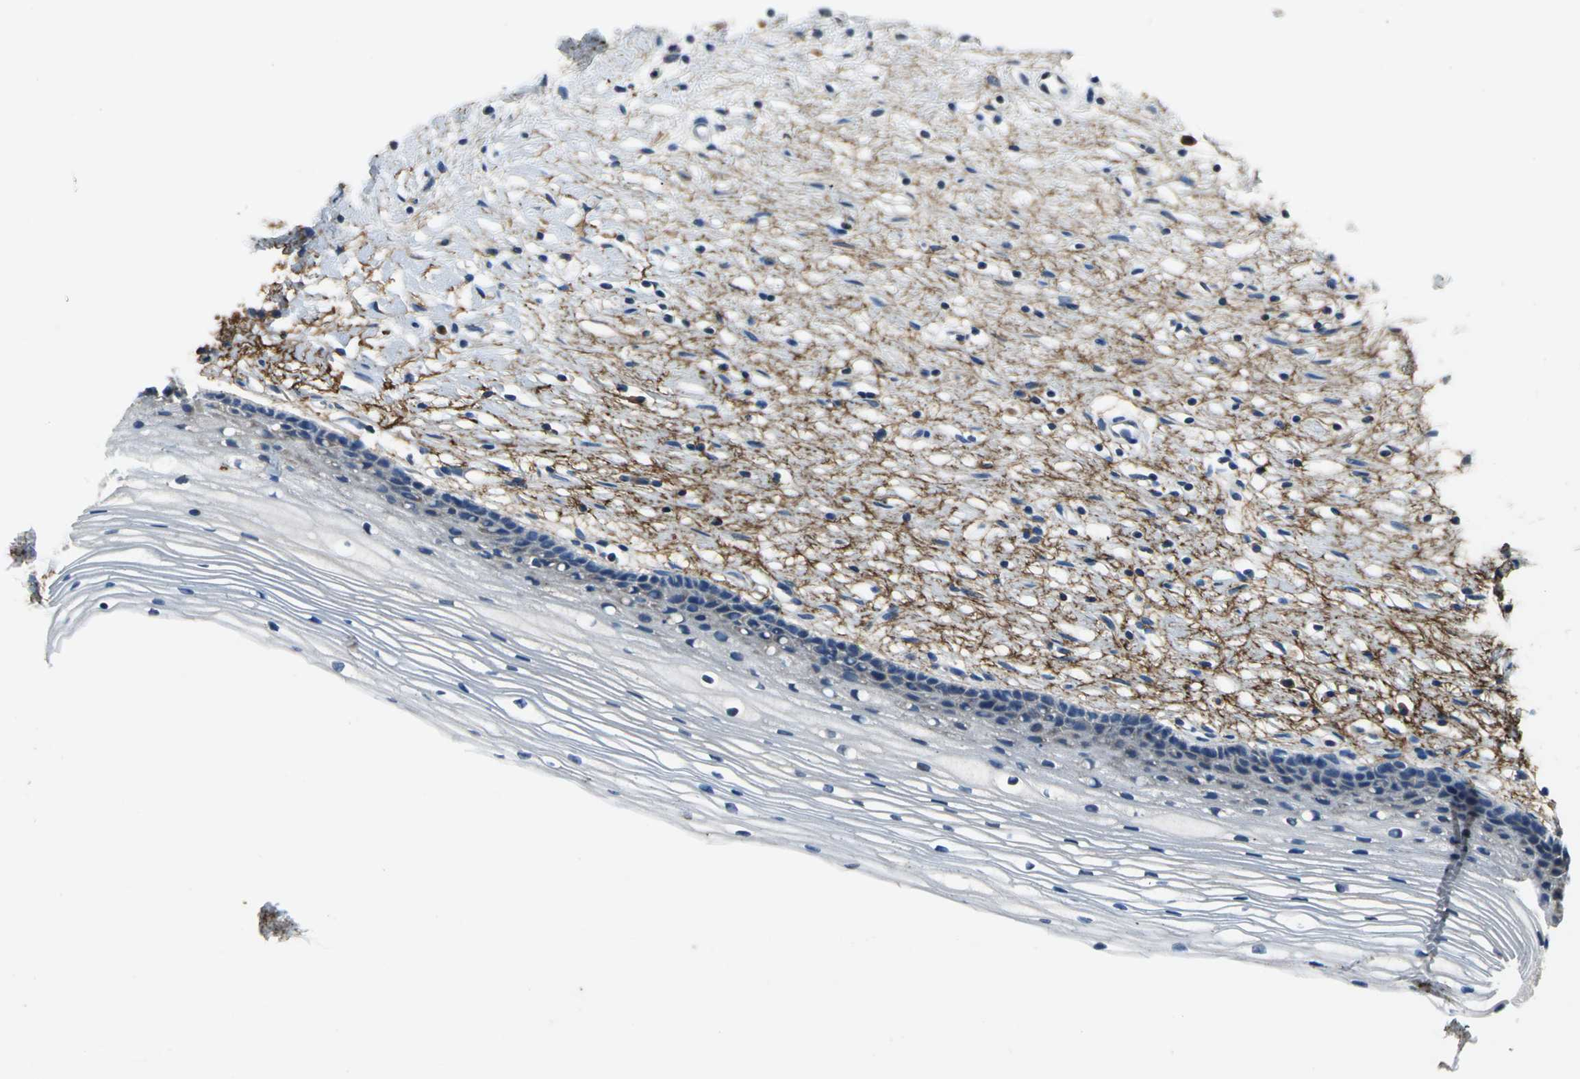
{"staining": {"intensity": "negative", "quantity": "none", "location": "none"}, "tissue": "cervix", "cell_type": "Squamous epithelial cells", "image_type": "normal", "snomed": [{"axis": "morphology", "description": "Normal tissue, NOS"}, {"axis": "topography", "description": "Cervix"}], "caption": "Immunohistochemistry of benign cervix shows no staining in squamous epithelial cells.", "gene": "SLC16A7", "patient": {"sex": "female", "age": 77}}